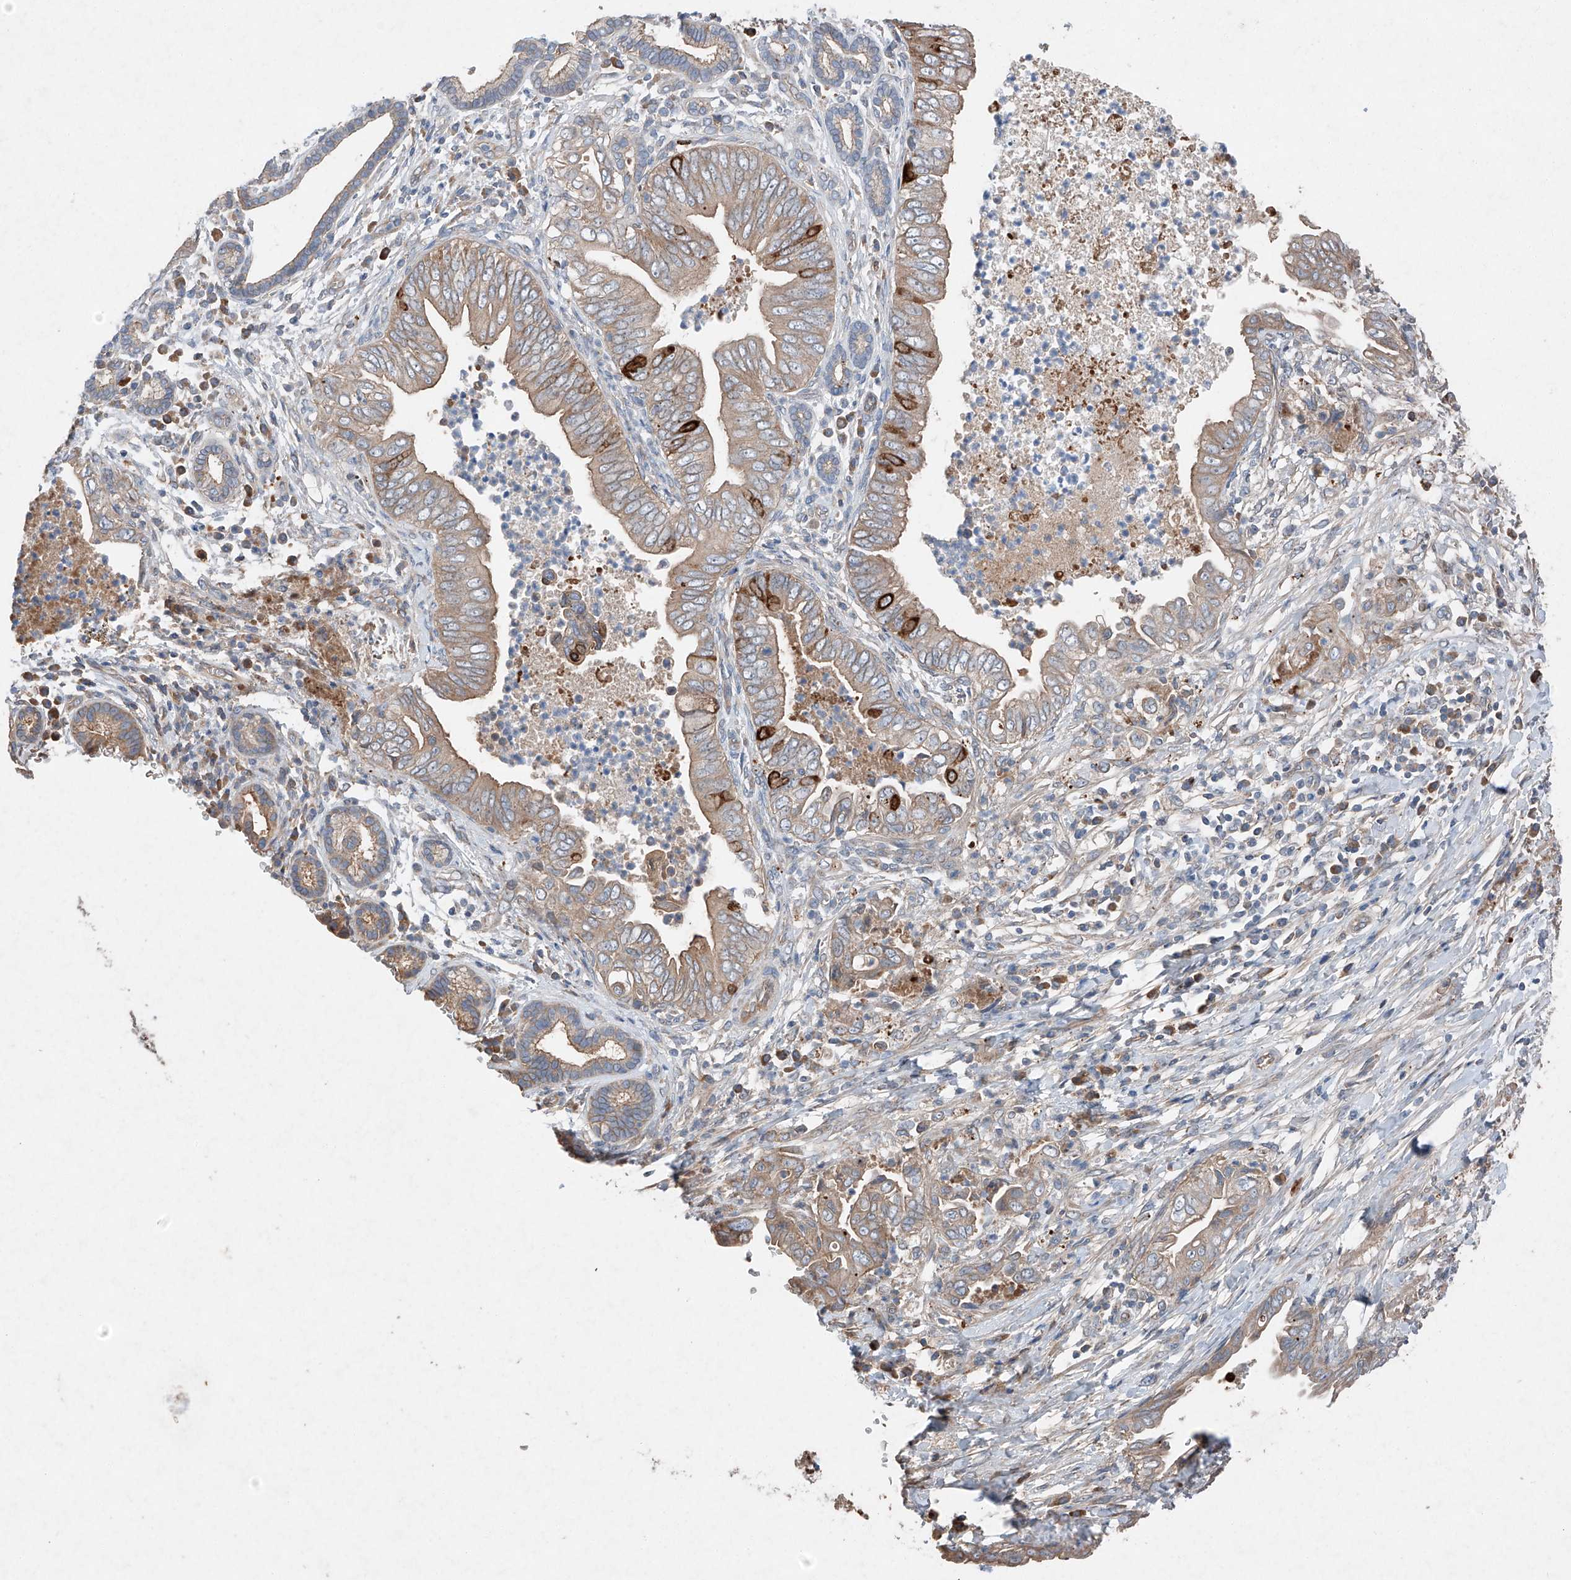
{"staining": {"intensity": "strong", "quantity": "<25%", "location": "cytoplasmic/membranous"}, "tissue": "pancreatic cancer", "cell_type": "Tumor cells", "image_type": "cancer", "snomed": [{"axis": "morphology", "description": "Adenocarcinoma, NOS"}, {"axis": "topography", "description": "Pancreas"}], "caption": "This photomicrograph reveals IHC staining of human pancreatic cancer (adenocarcinoma), with medium strong cytoplasmic/membranous positivity in about <25% of tumor cells.", "gene": "RUSC1", "patient": {"sex": "male", "age": 75}}